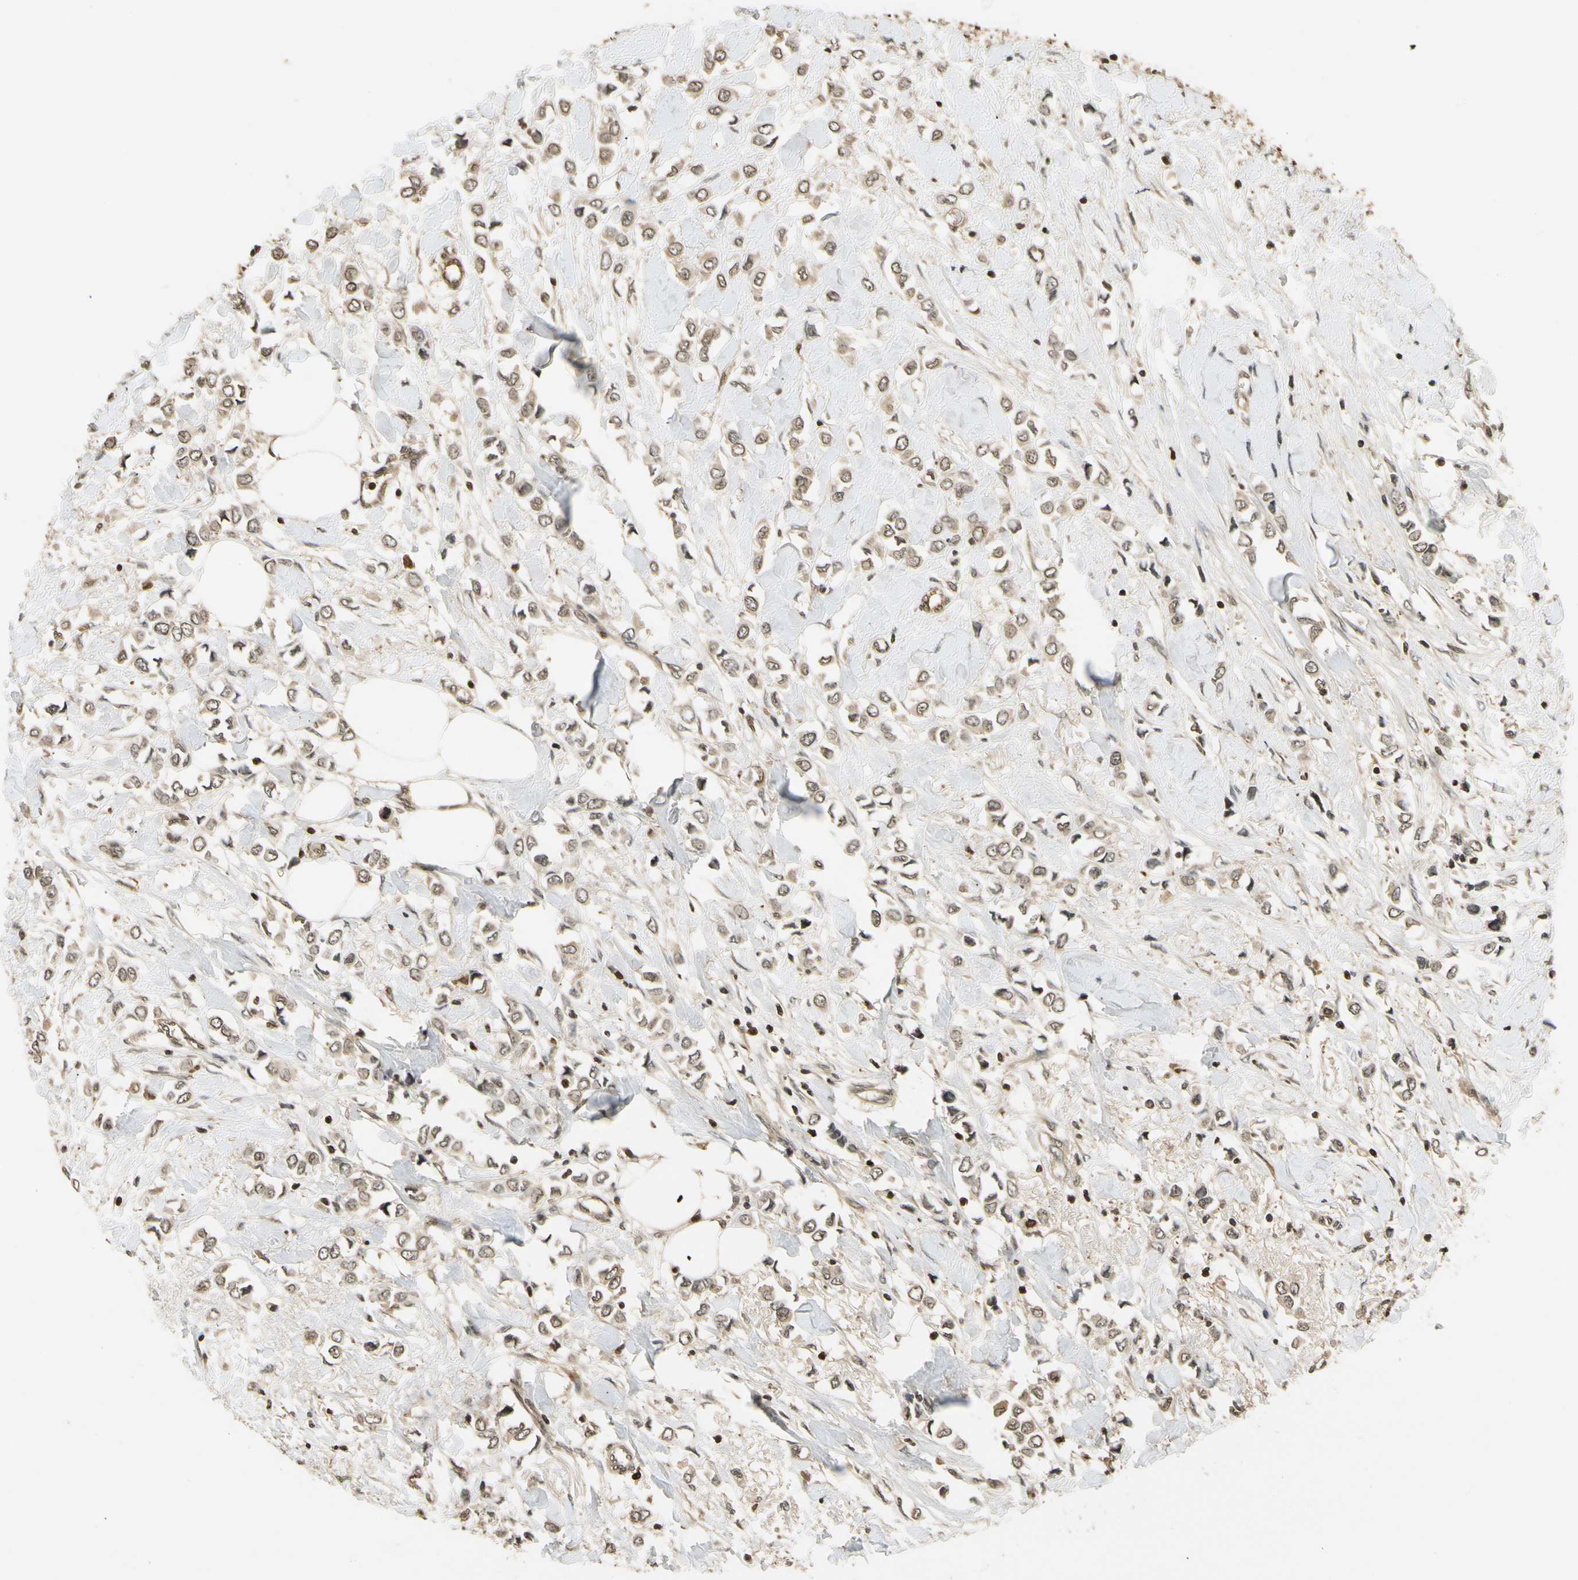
{"staining": {"intensity": "weak", "quantity": "25%-75%", "location": "cytoplasmic/membranous"}, "tissue": "breast cancer", "cell_type": "Tumor cells", "image_type": "cancer", "snomed": [{"axis": "morphology", "description": "Lobular carcinoma"}, {"axis": "topography", "description": "Breast"}], "caption": "About 25%-75% of tumor cells in breast cancer (lobular carcinoma) show weak cytoplasmic/membranous protein positivity as visualized by brown immunohistochemical staining.", "gene": "SOD1", "patient": {"sex": "female", "age": 51}}